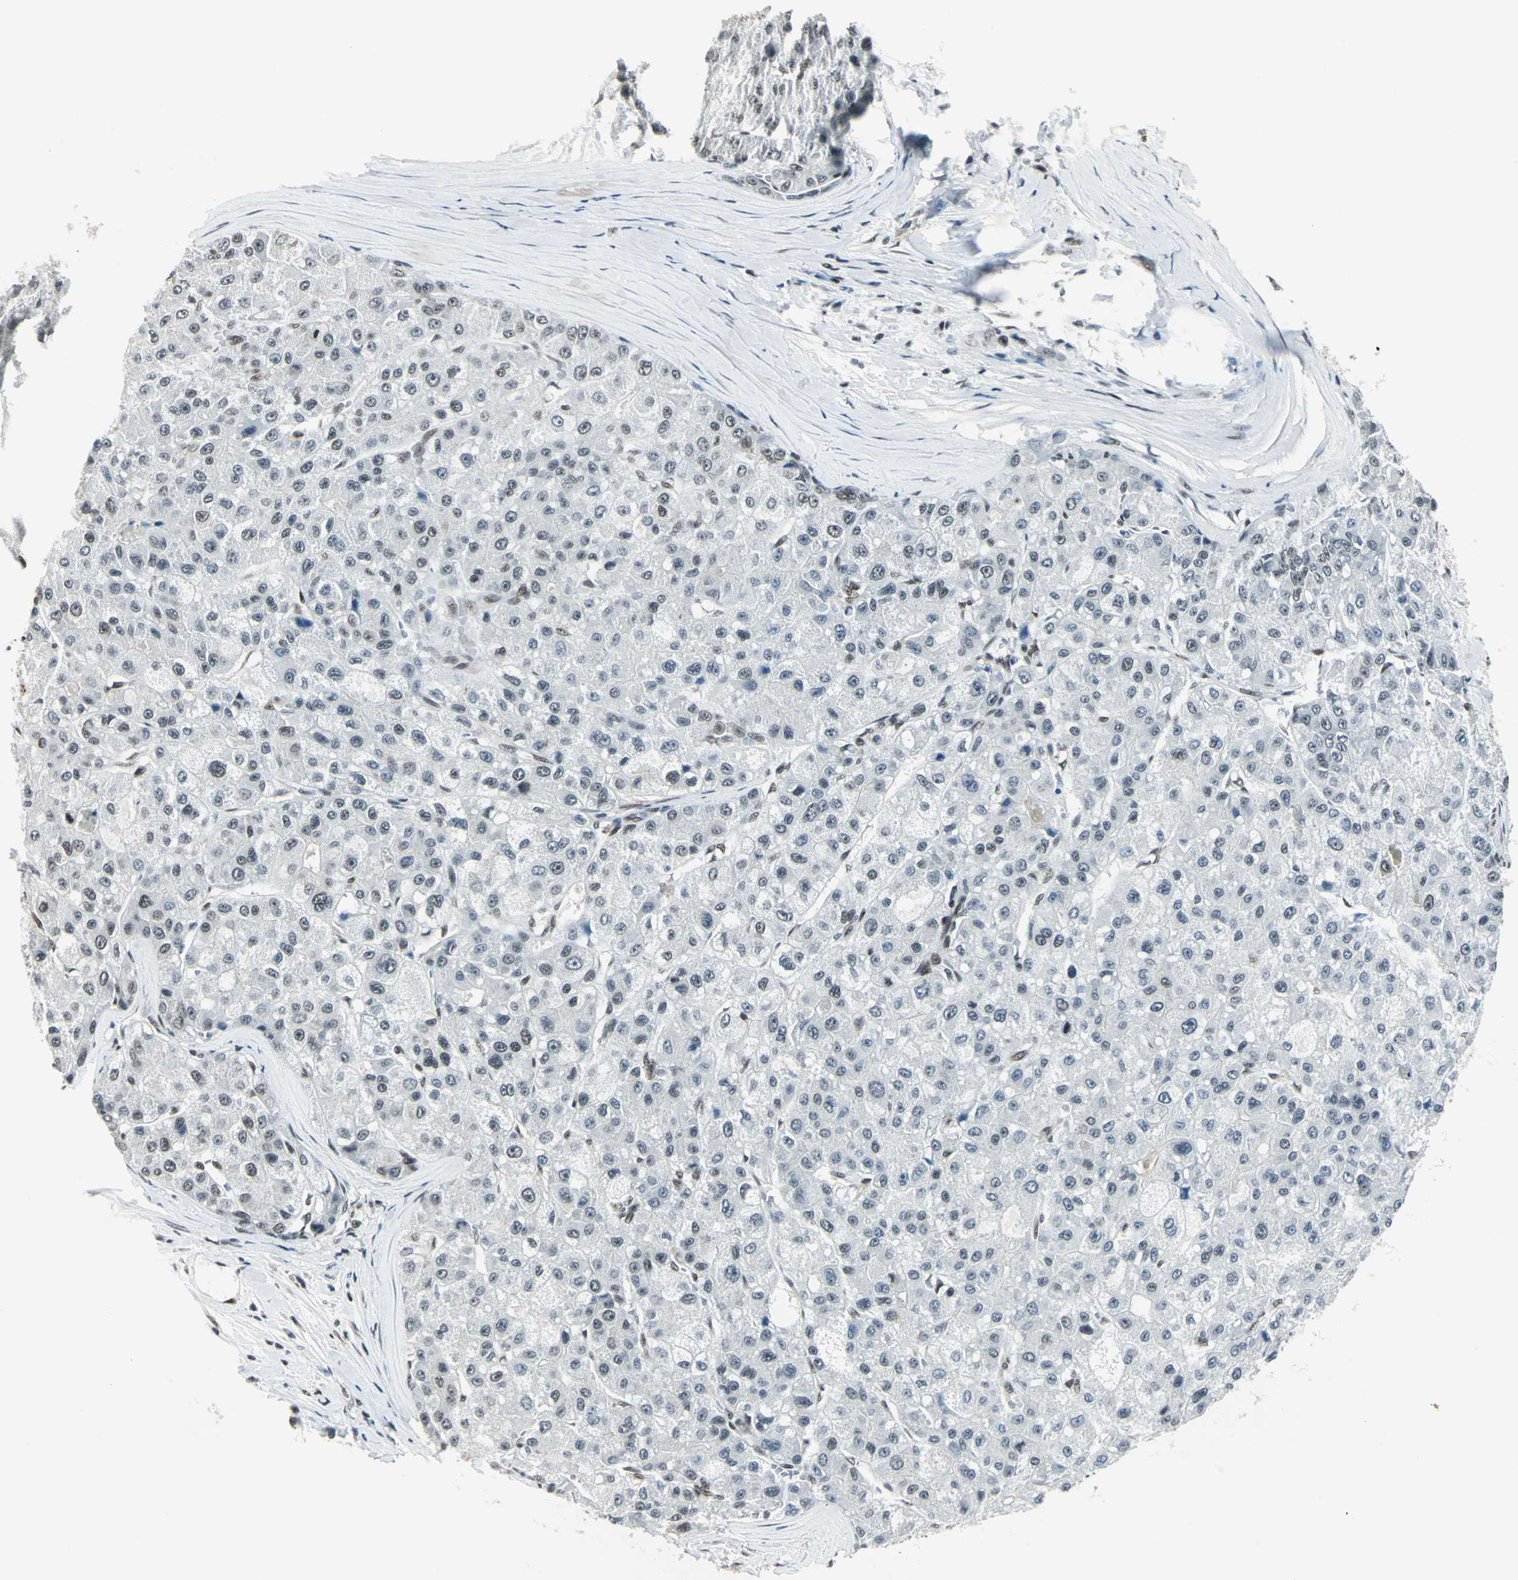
{"staining": {"intensity": "moderate", "quantity": "25%-75%", "location": "nuclear"}, "tissue": "liver cancer", "cell_type": "Tumor cells", "image_type": "cancer", "snomed": [{"axis": "morphology", "description": "Carcinoma, Hepatocellular, NOS"}, {"axis": "topography", "description": "Liver"}], "caption": "Immunohistochemistry (IHC) histopathology image of neoplastic tissue: liver cancer stained using immunohistochemistry (IHC) demonstrates medium levels of moderate protein expression localized specifically in the nuclear of tumor cells, appearing as a nuclear brown color.", "gene": "ADNP", "patient": {"sex": "male", "age": 80}}